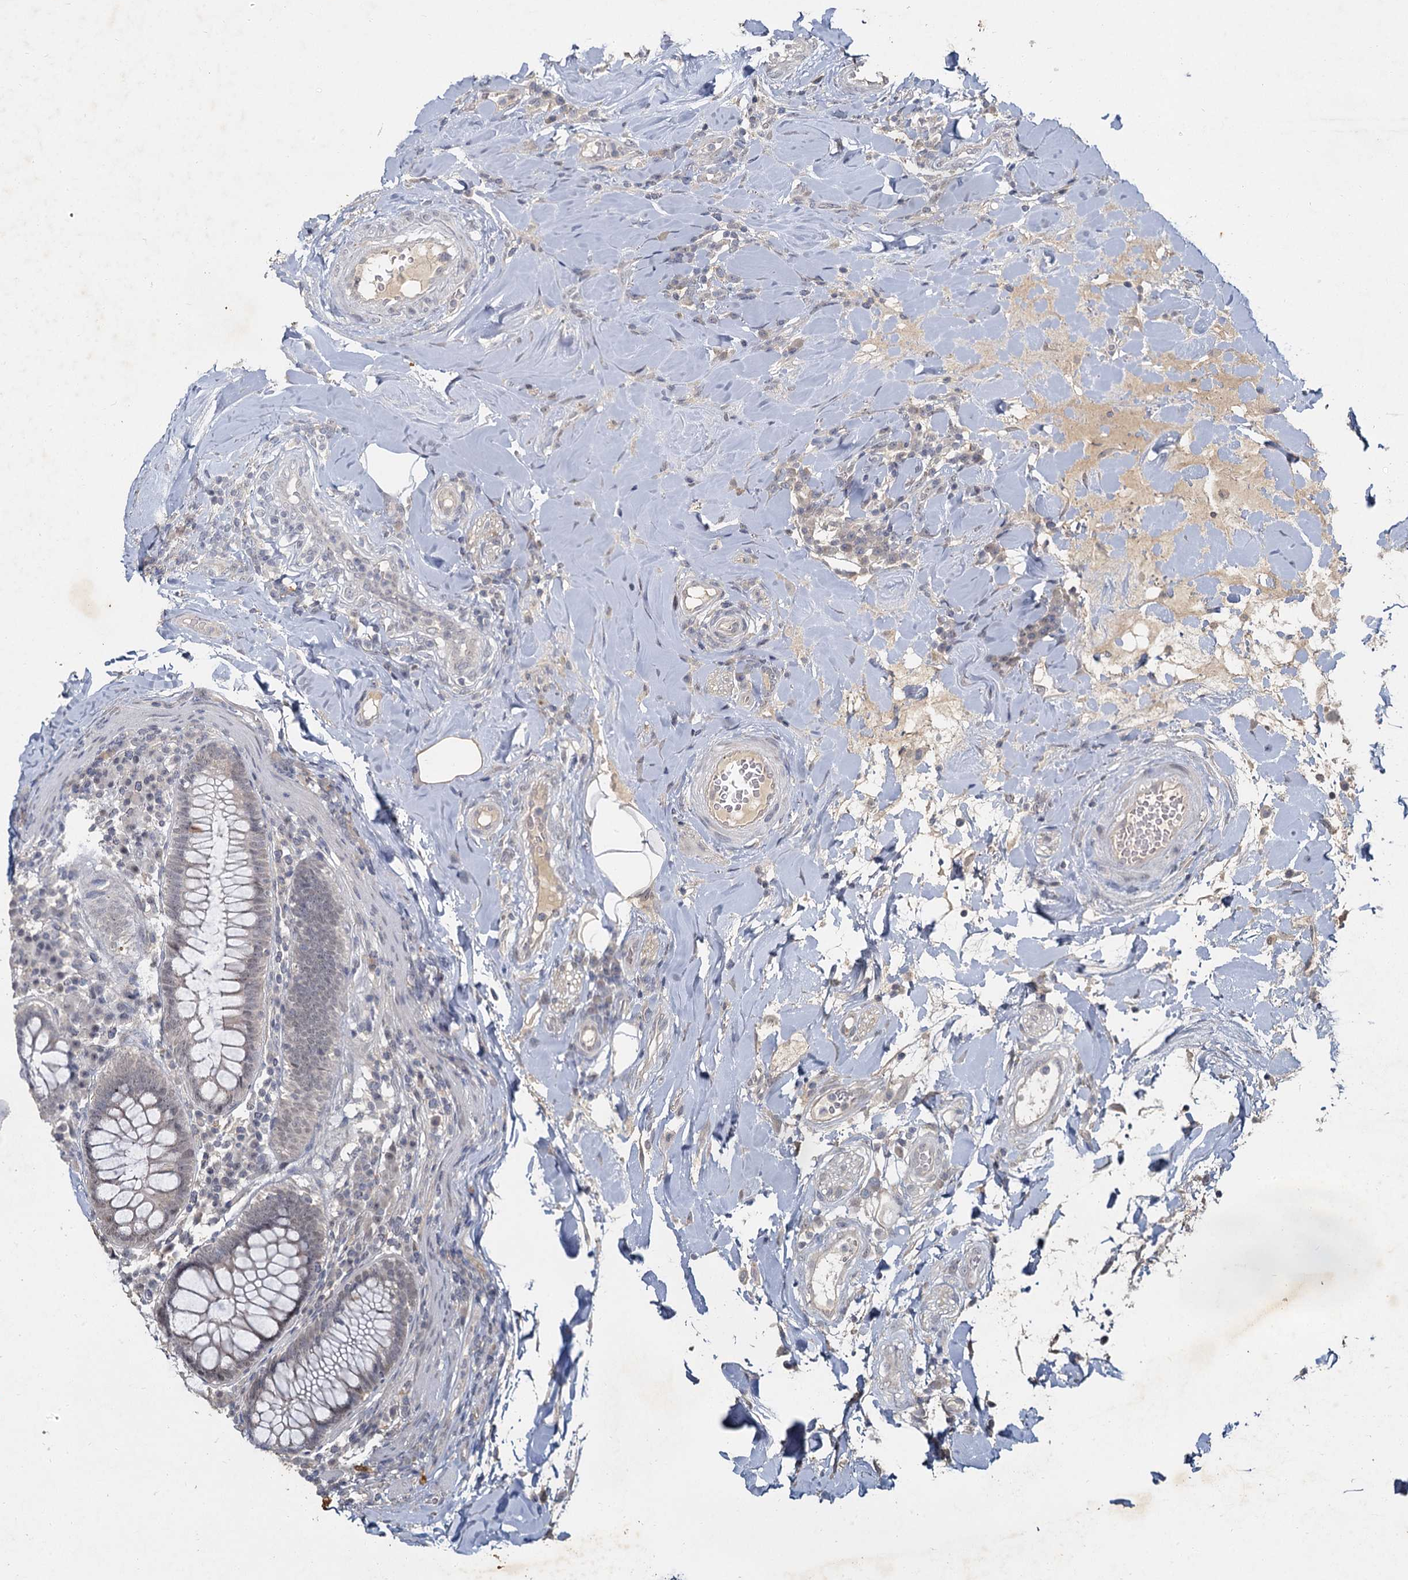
{"staining": {"intensity": "negative", "quantity": "none", "location": "none"}, "tissue": "colorectal cancer", "cell_type": "Tumor cells", "image_type": "cancer", "snomed": [{"axis": "morphology", "description": "Adenocarcinoma, NOS"}, {"axis": "topography", "description": "Colon"}], "caption": "A high-resolution photomicrograph shows immunohistochemistry (IHC) staining of colorectal adenocarcinoma, which shows no significant positivity in tumor cells. (DAB (3,3'-diaminobenzidine) IHC, high magnification).", "gene": "MUCL1", "patient": {"sex": "female", "age": 66}}